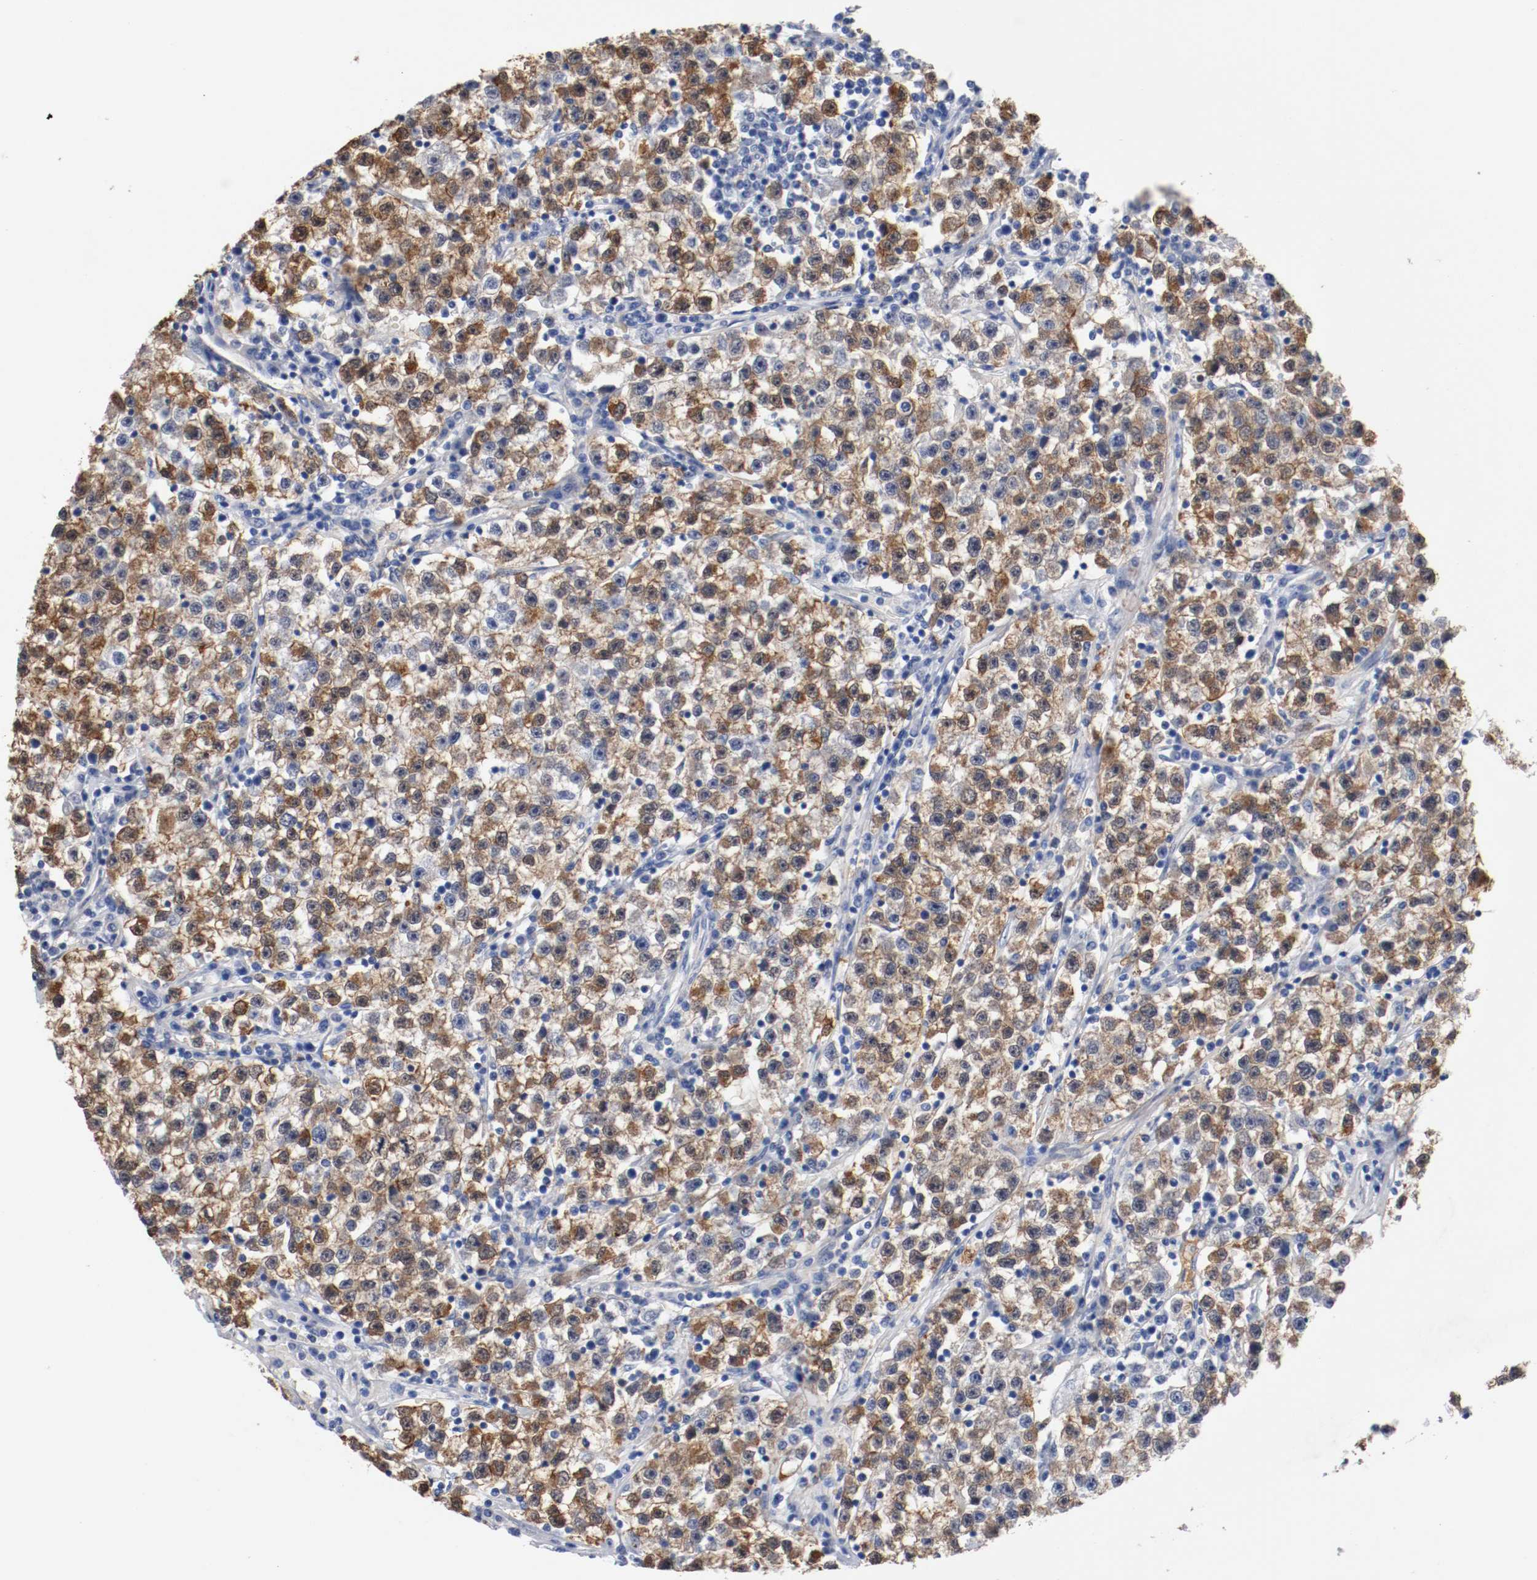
{"staining": {"intensity": "moderate", "quantity": ">75%", "location": "cytoplasmic/membranous"}, "tissue": "testis cancer", "cell_type": "Tumor cells", "image_type": "cancer", "snomed": [{"axis": "morphology", "description": "Seminoma, NOS"}, {"axis": "topography", "description": "Testis"}], "caption": "Testis seminoma tissue displays moderate cytoplasmic/membranous expression in about >75% of tumor cells", "gene": "TNC", "patient": {"sex": "male", "age": 22}}